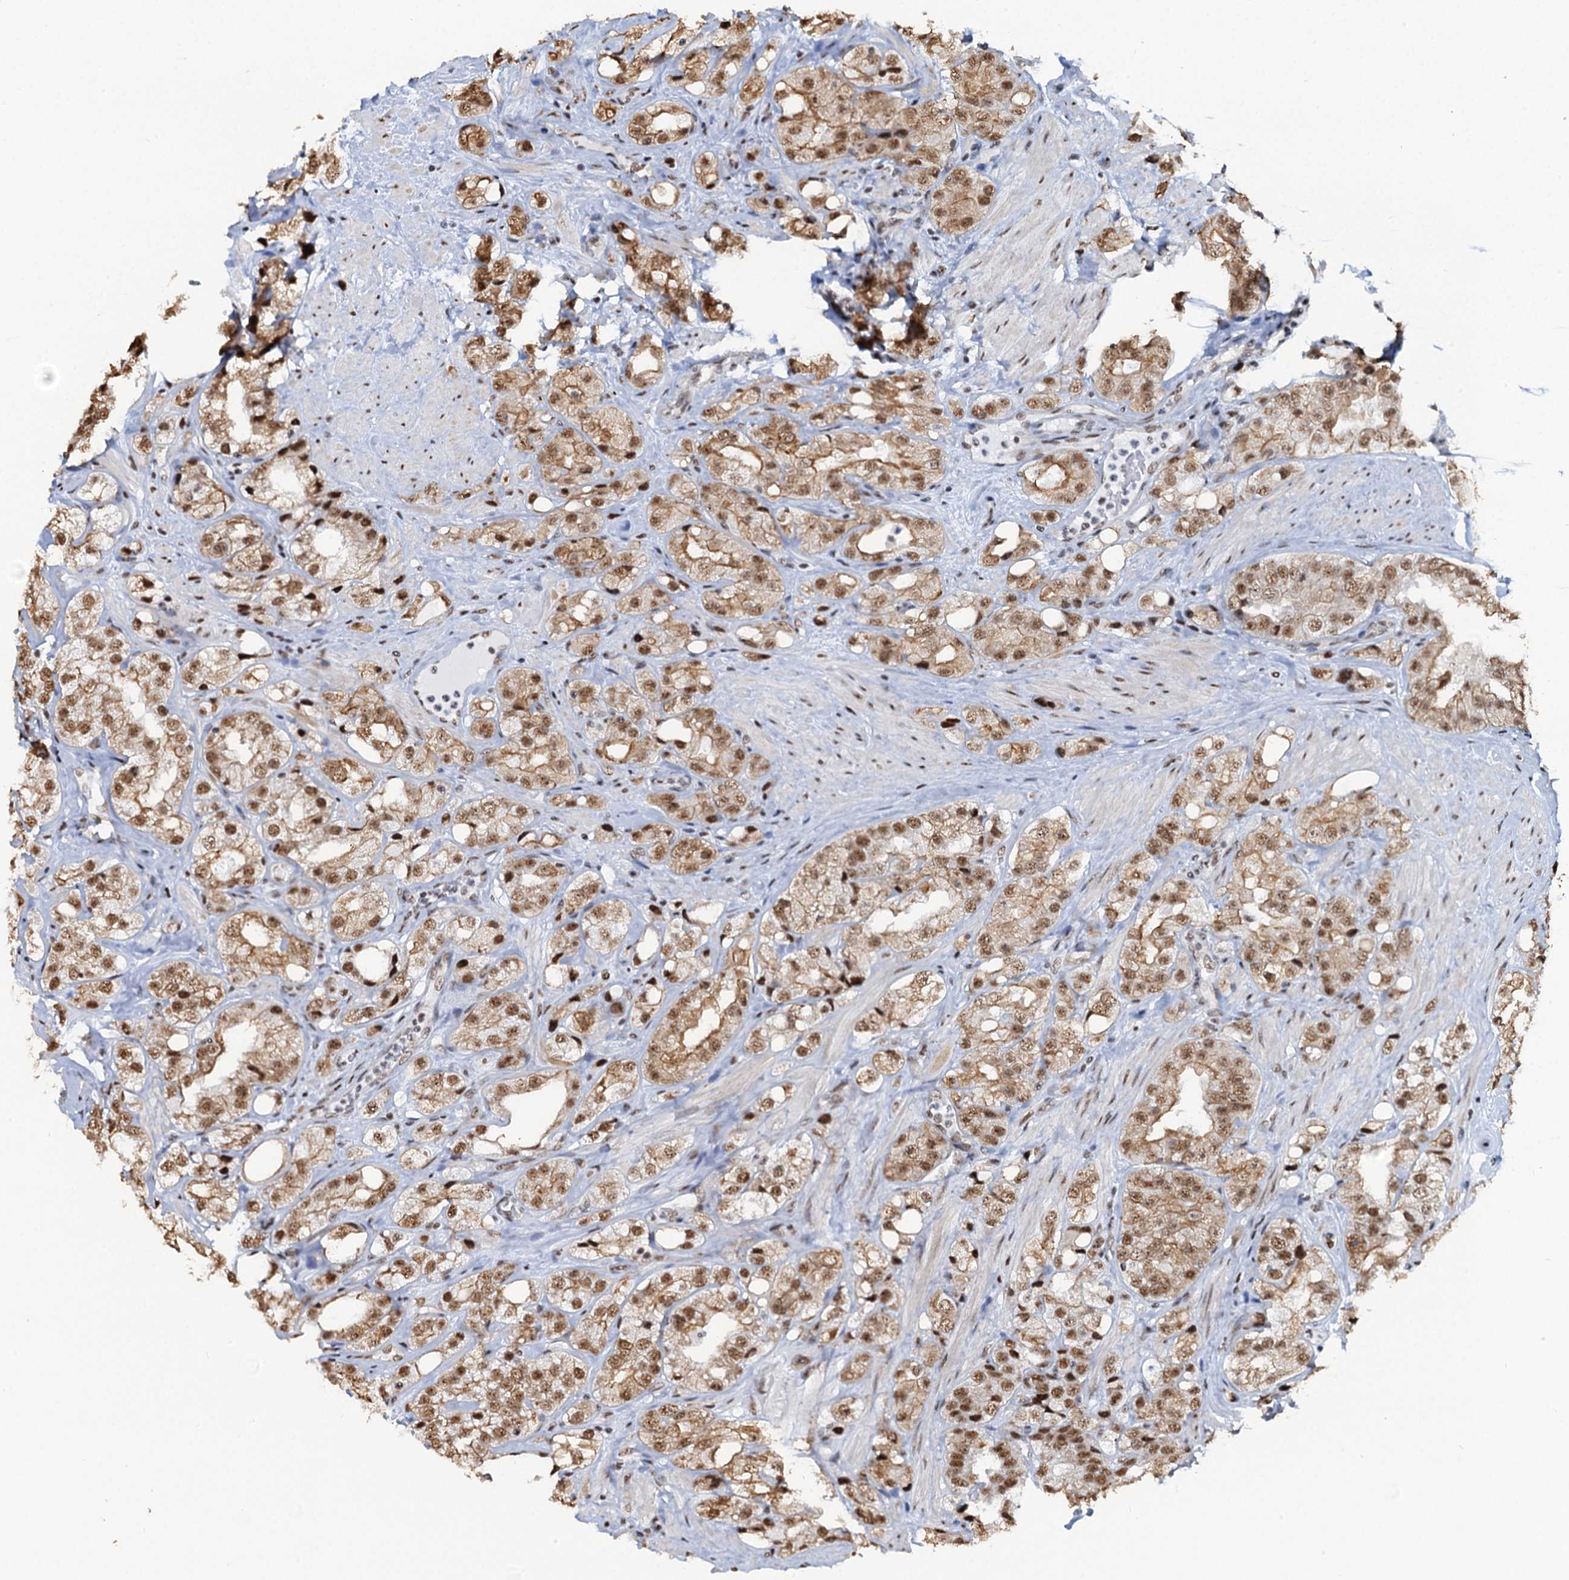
{"staining": {"intensity": "moderate", "quantity": ">75%", "location": "cytoplasmic/membranous,nuclear"}, "tissue": "prostate cancer", "cell_type": "Tumor cells", "image_type": "cancer", "snomed": [{"axis": "morphology", "description": "Adenocarcinoma, NOS"}, {"axis": "topography", "description": "Prostate"}], "caption": "IHC staining of prostate adenocarcinoma, which reveals medium levels of moderate cytoplasmic/membranous and nuclear positivity in approximately >75% of tumor cells indicating moderate cytoplasmic/membranous and nuclear protein positivity. The staining was performed using DAB (3,3'-diaminobenzidine) (brown) for protein detection and nuclei were counterstained in hematoxylin (blue).", "gene": "ZNF609", "patient": {"sex": "male", "age": 79}}